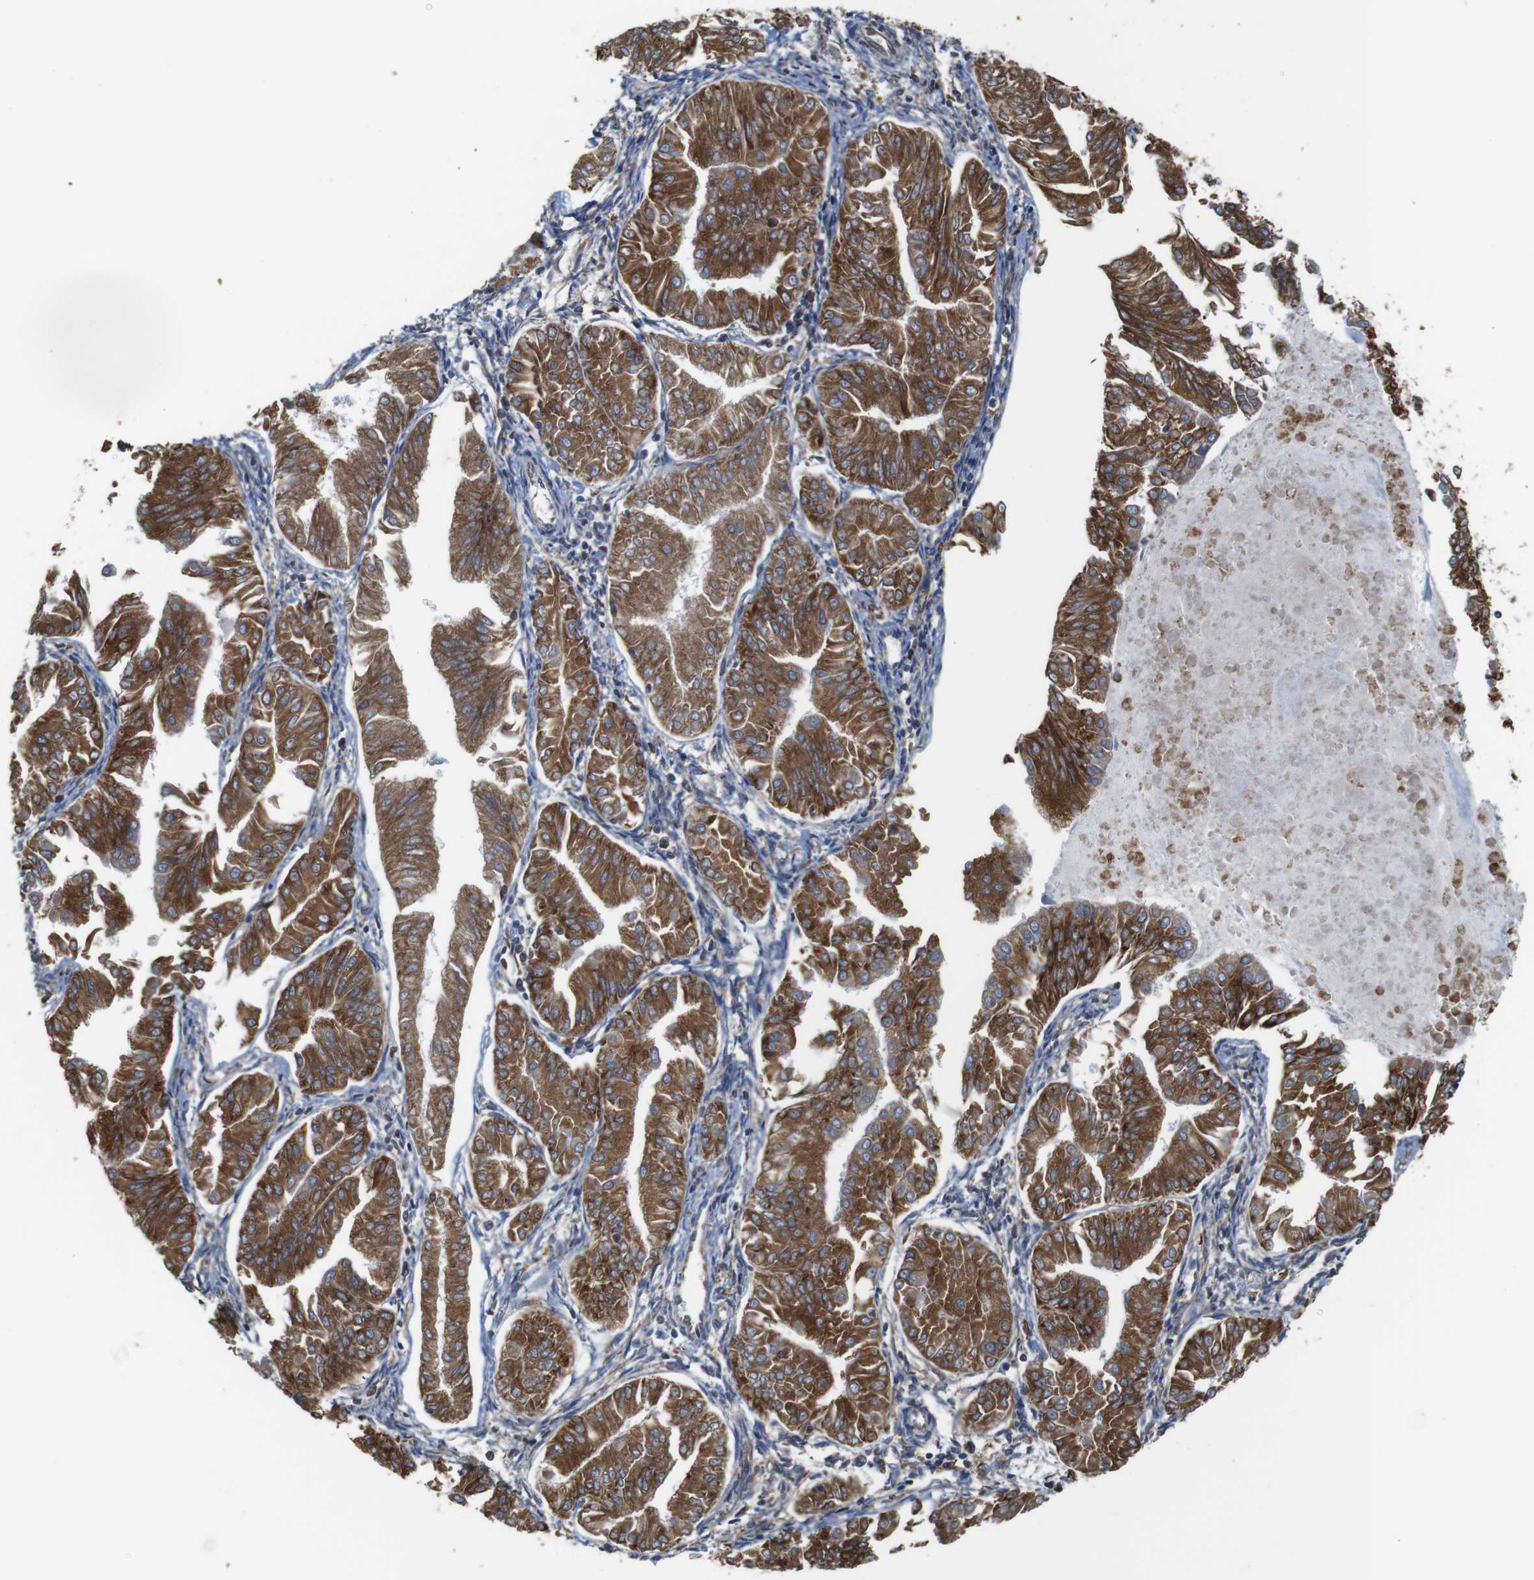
{"staining": {"intensity": "moderate", "quantity": ">75%", "location": "cytoplasmic/membranous"}, "tissue": "endometrial cancer", "cell_type": "Tumor cells", "image_type": "cancer", "snomed": [{"axis": "morphology", "description": "Adenocarcinoma, NOS"}, {"axis": "topography", "description": "Endometrium"}], "caption": "Immunohistochemical staining of endometrial adenocarcinoma demonstrates medium levels of moderate cytoplasmic/membranous protein staining in about >75% of tumor cells.", "gene": "UGGT1", "patient": {"sex": "female", "age": 53}}